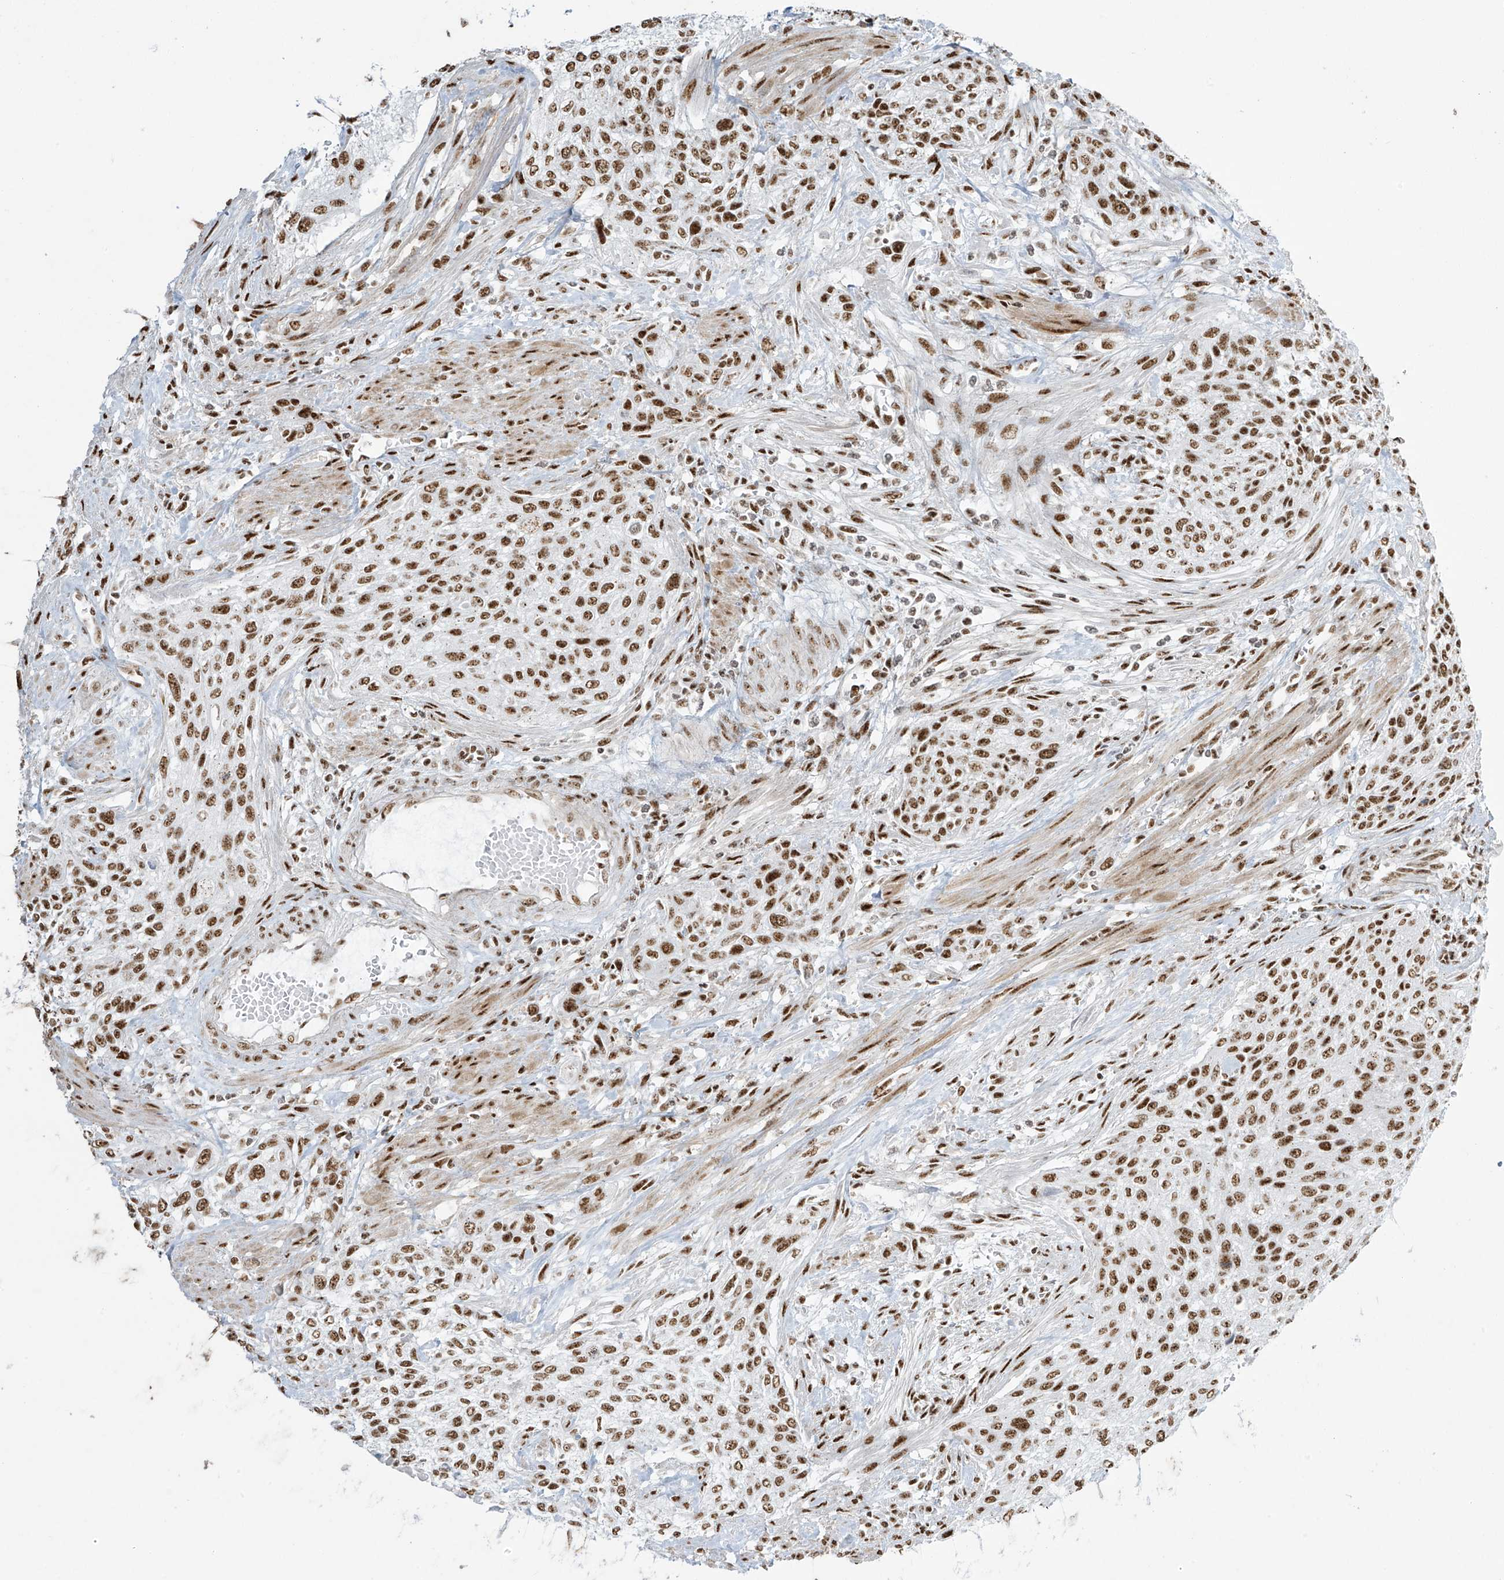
{"staining": {"intensity": "strong", "quantity": ">75%", "location": "nuclear"}, "tissue": "urothelial cancer", "cell_type": "Tumor cells", "image_type": "cancer", "snomed": [{"axis": "morphology", "description": "Urothelial carcinoma, High grade"}, {"axis": "topography", "description": "Urinary bladder"}], "caption": "Strong nuclear protein staining is appreciated in approximately >75% of tumor cells in urothelial cancer.", "gene": "MS4A6A", "patient": {"sex": "male", "age": 35}}